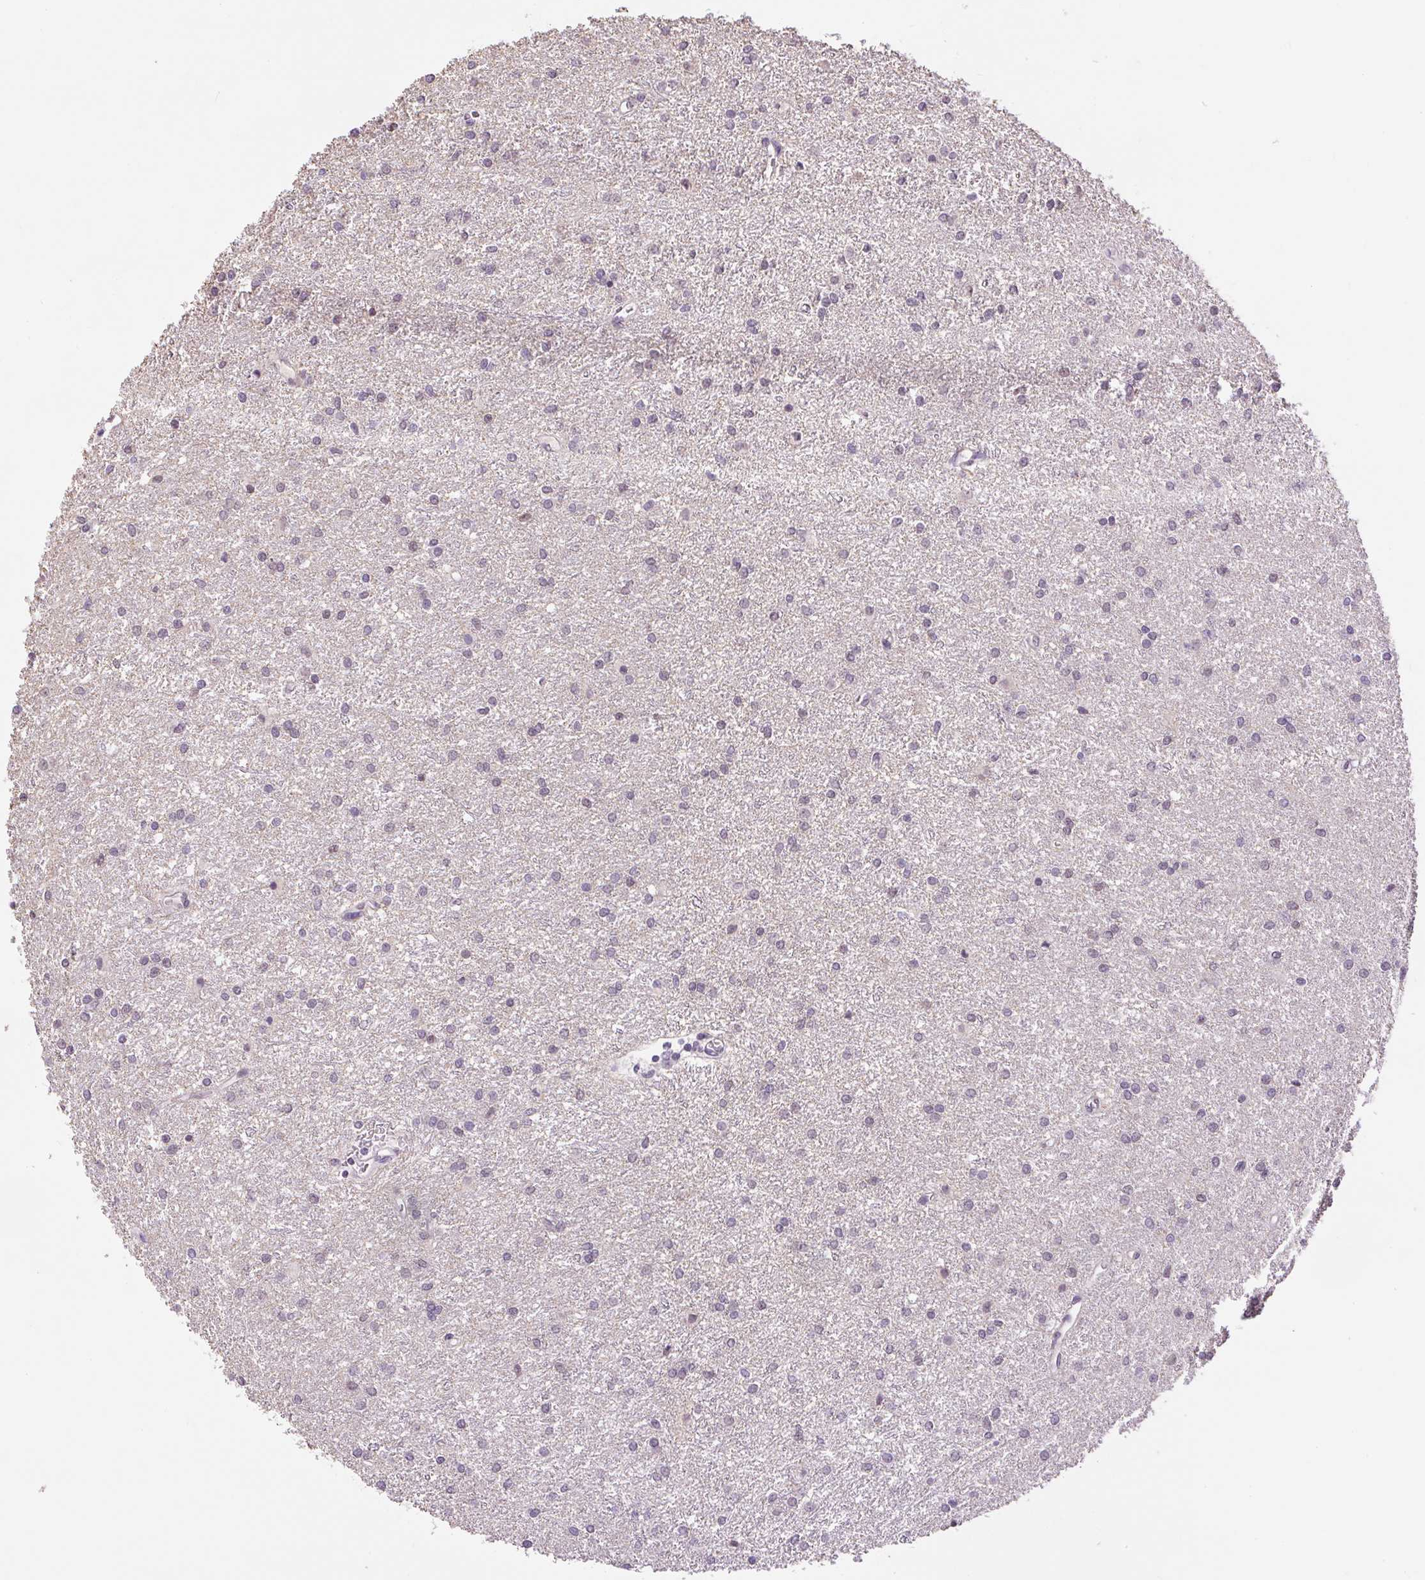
{"staining": {"intensity": "negative", "quantity": "none", "location": "none"}, "tissue": "glioma", "cell_type": "Tumor cells", "image_type": "cancer", "snomed": [{"axis": "morphology", "description": "Glioma, malignant, High grade"}, {"axis": "topography", "description": "Brain"}], "caption": "A histopathology image of high-grade glioma (malignant) stained for a protein shows no brown staining in tumor cells.", "gene": "RACGAP1", "patient": {"sex": "female", "age": 50}}